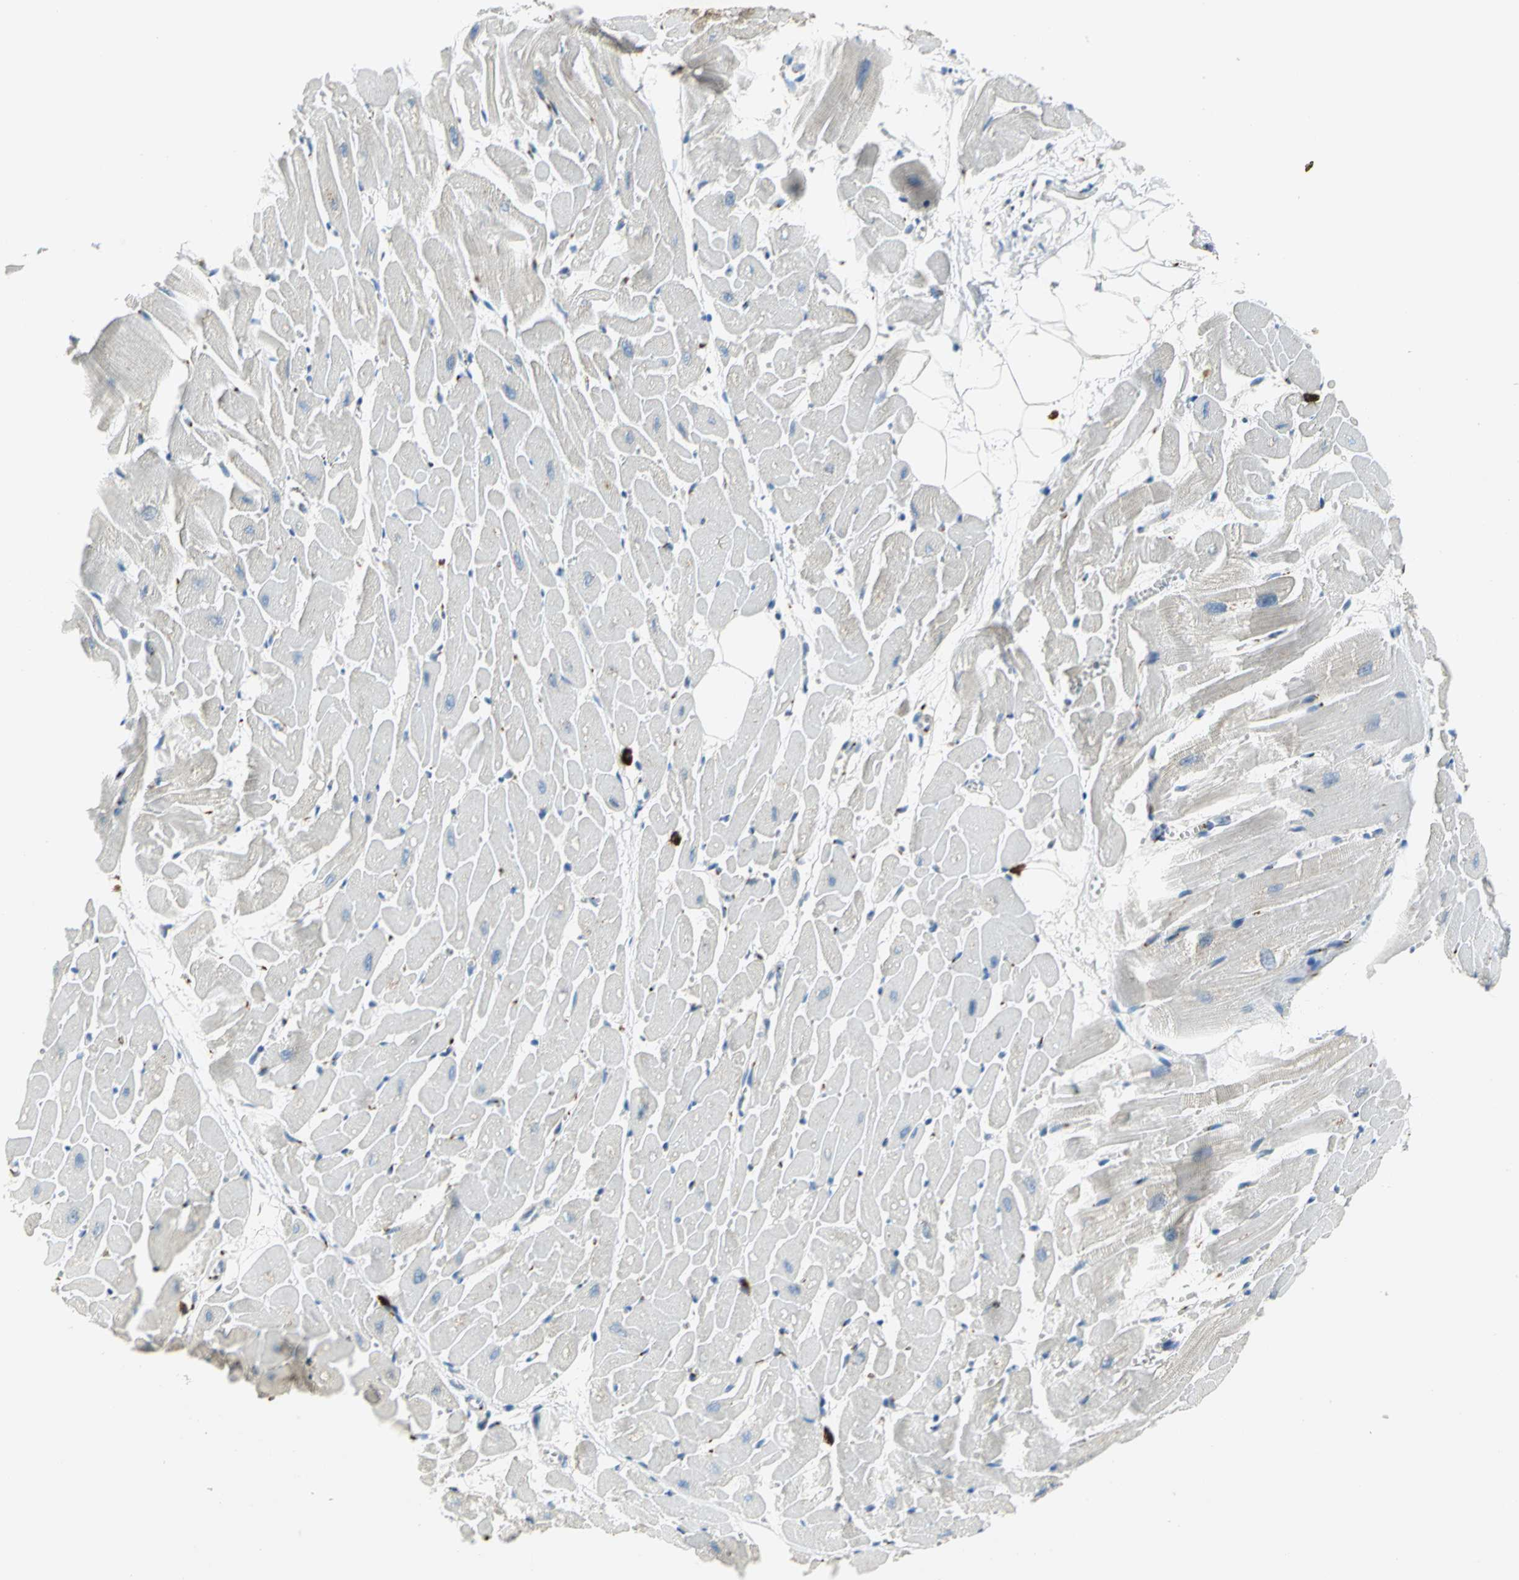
{"staining": {"intensity": "negative", "quantity": "none", "location": "none"}, "tissue": "heart muscle", "cell_type": "Cardiomyocytes", "image_type": "normal", "snomed": [{"axis": "morphology", "description": "Normal tissue, NOS"}, {"axis": "topography", "description": "Heart"}], "caption": "Immunohistochemistry histopathology image of normal heart muscle: heart muscle stained with DAB (3,3'-diaminobenzidine) shows no significant protein expression in cardiomyocytes. Nuclei are stained in blue.", "gene": "GPR3", "patient": {"sex": "female", "age": 19}}